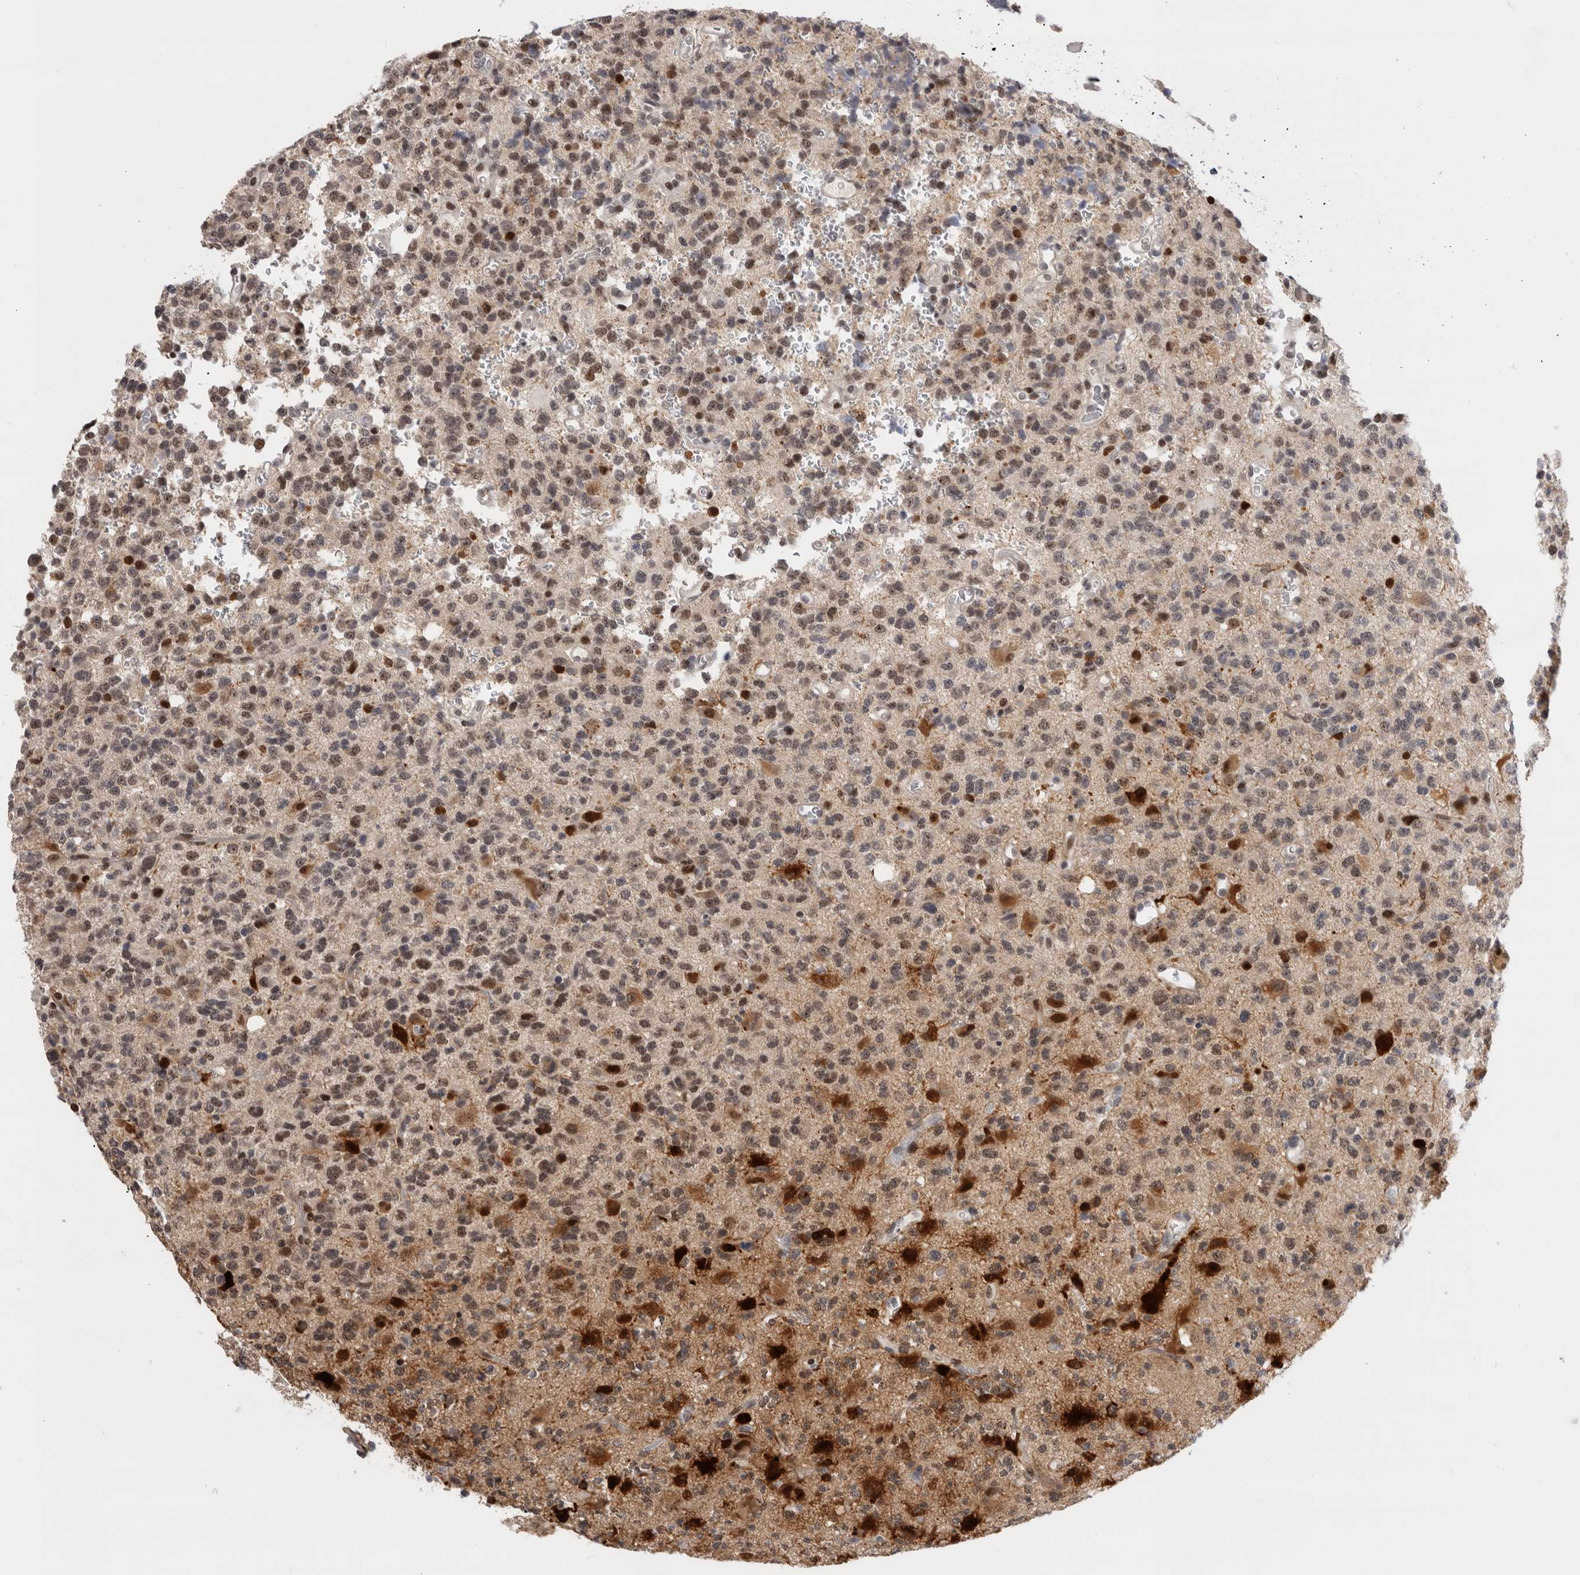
{"staining": {"intensity": "moderate", "quantity": ">75%", "location": "nuclear"}, "tissue": "glioma", "cell_type": "Tumor cells", "image_type": "cancer", "snomed": [{"axis": "morphology", "description": "Glioma, malignant, High grade"}, {"axis": "topography", "description": "Brain"}], "caption": "DAB (3,3'-diaminobenzidine) immunohistochemical staining of human malignant high-grade glioma shows moderate nuclear protein positivity in approximately >75% of tumor cells.", "gene": "ZNF521", "patient": {"sex": "female", "age": 62}}